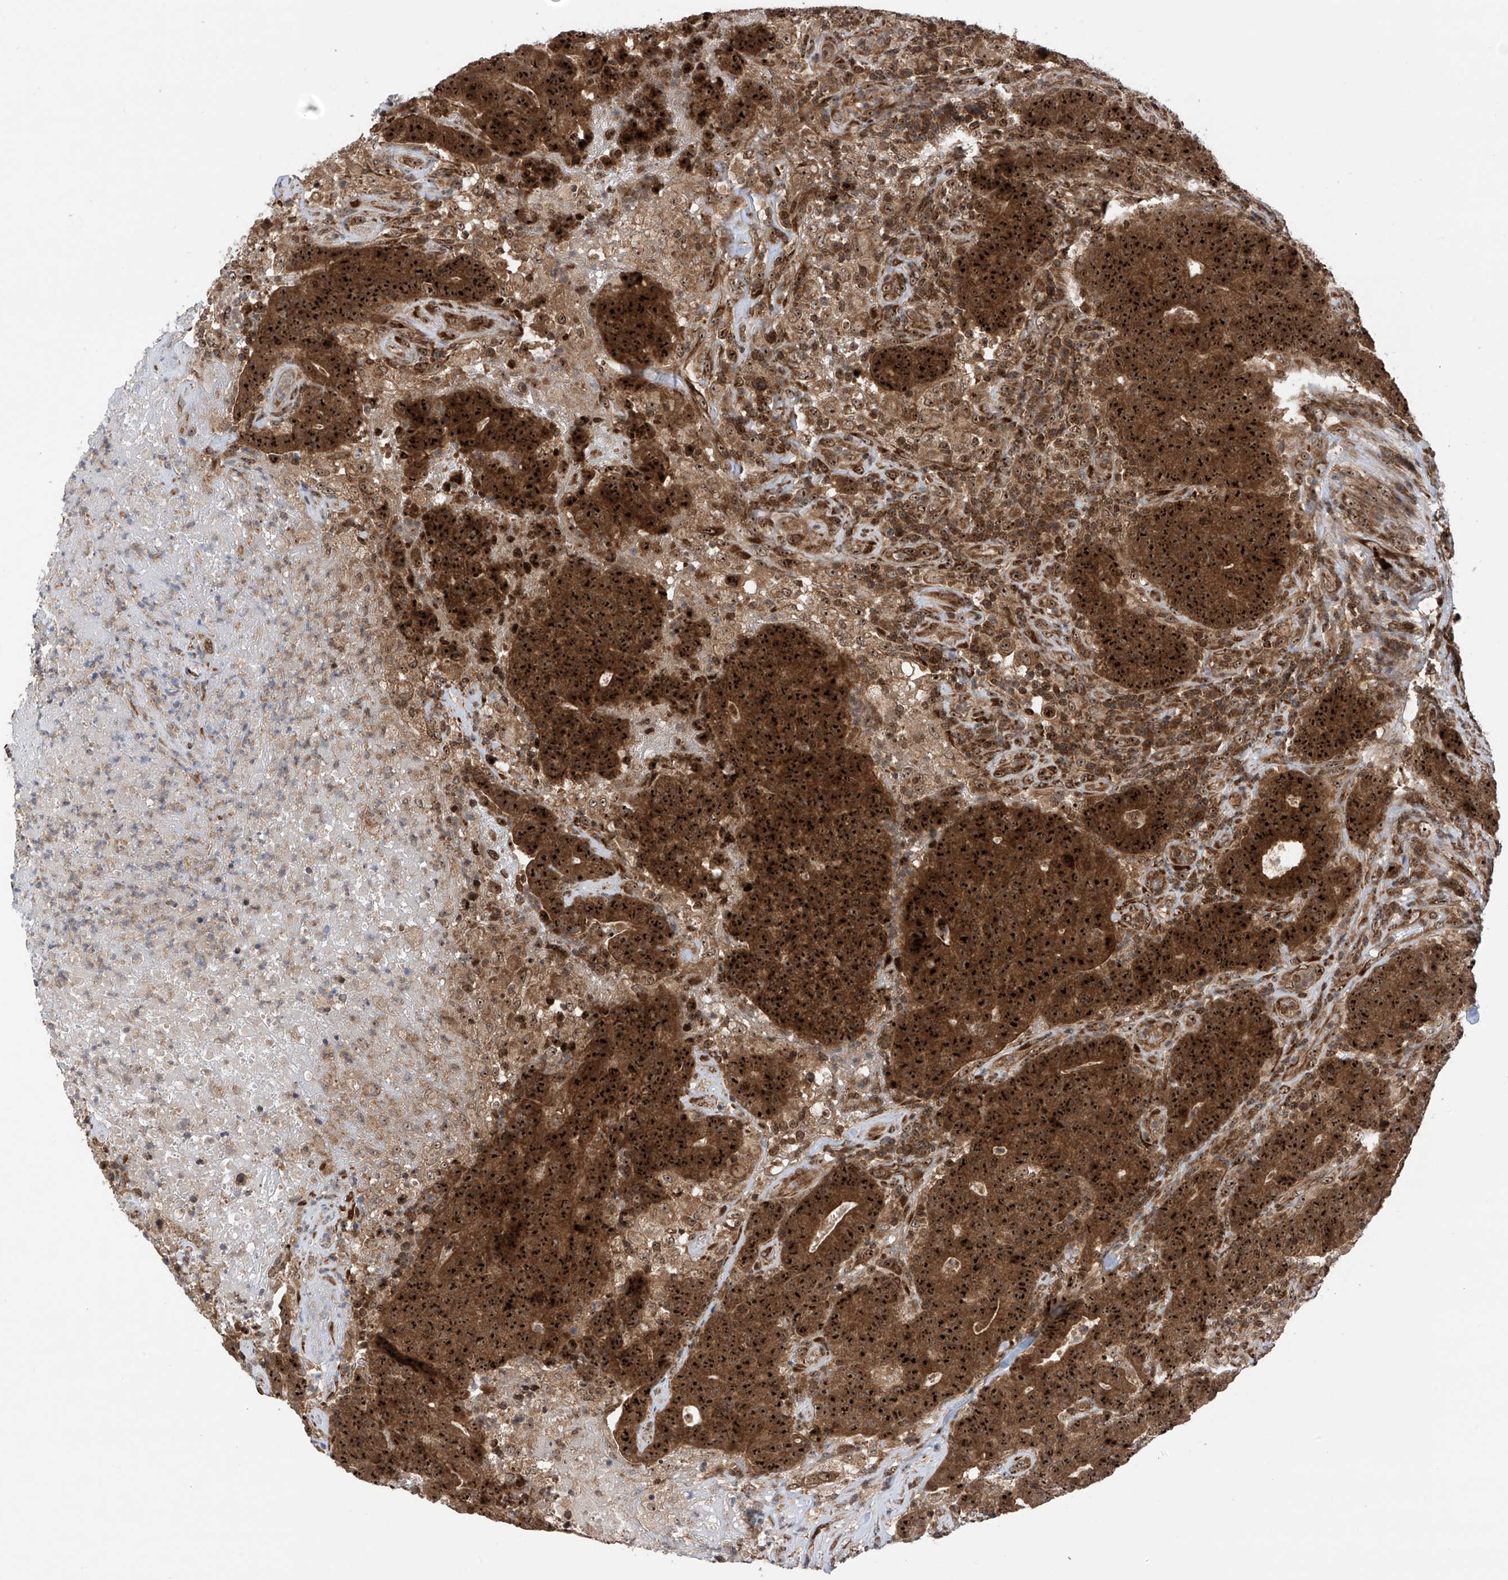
{"staining": {"intensity": "strong", "quantity": ">75%", "location": "cytoplasmic/membranous,nuclear"}, "tissue": "colorectal cancer", "cell_type": "Tumor cells", "image_type": "cancer", "snomed": [{"axis": "morphology", "description": "Normal tissue, NOS"}, {"axis": "morphology", "description": "Adenocarcinoma, NOS"}, {"axis": "topography", "description": "Colon"}], "caption": "Colorectal cancer stained with immunohistochemistry (IHC) exhibits strong cytoplasmic/membranous and nuclear expression in approximately >75% of tumor cells.", "gene": "C1orf131", "patient": {"sex": "female", "age": 75}}